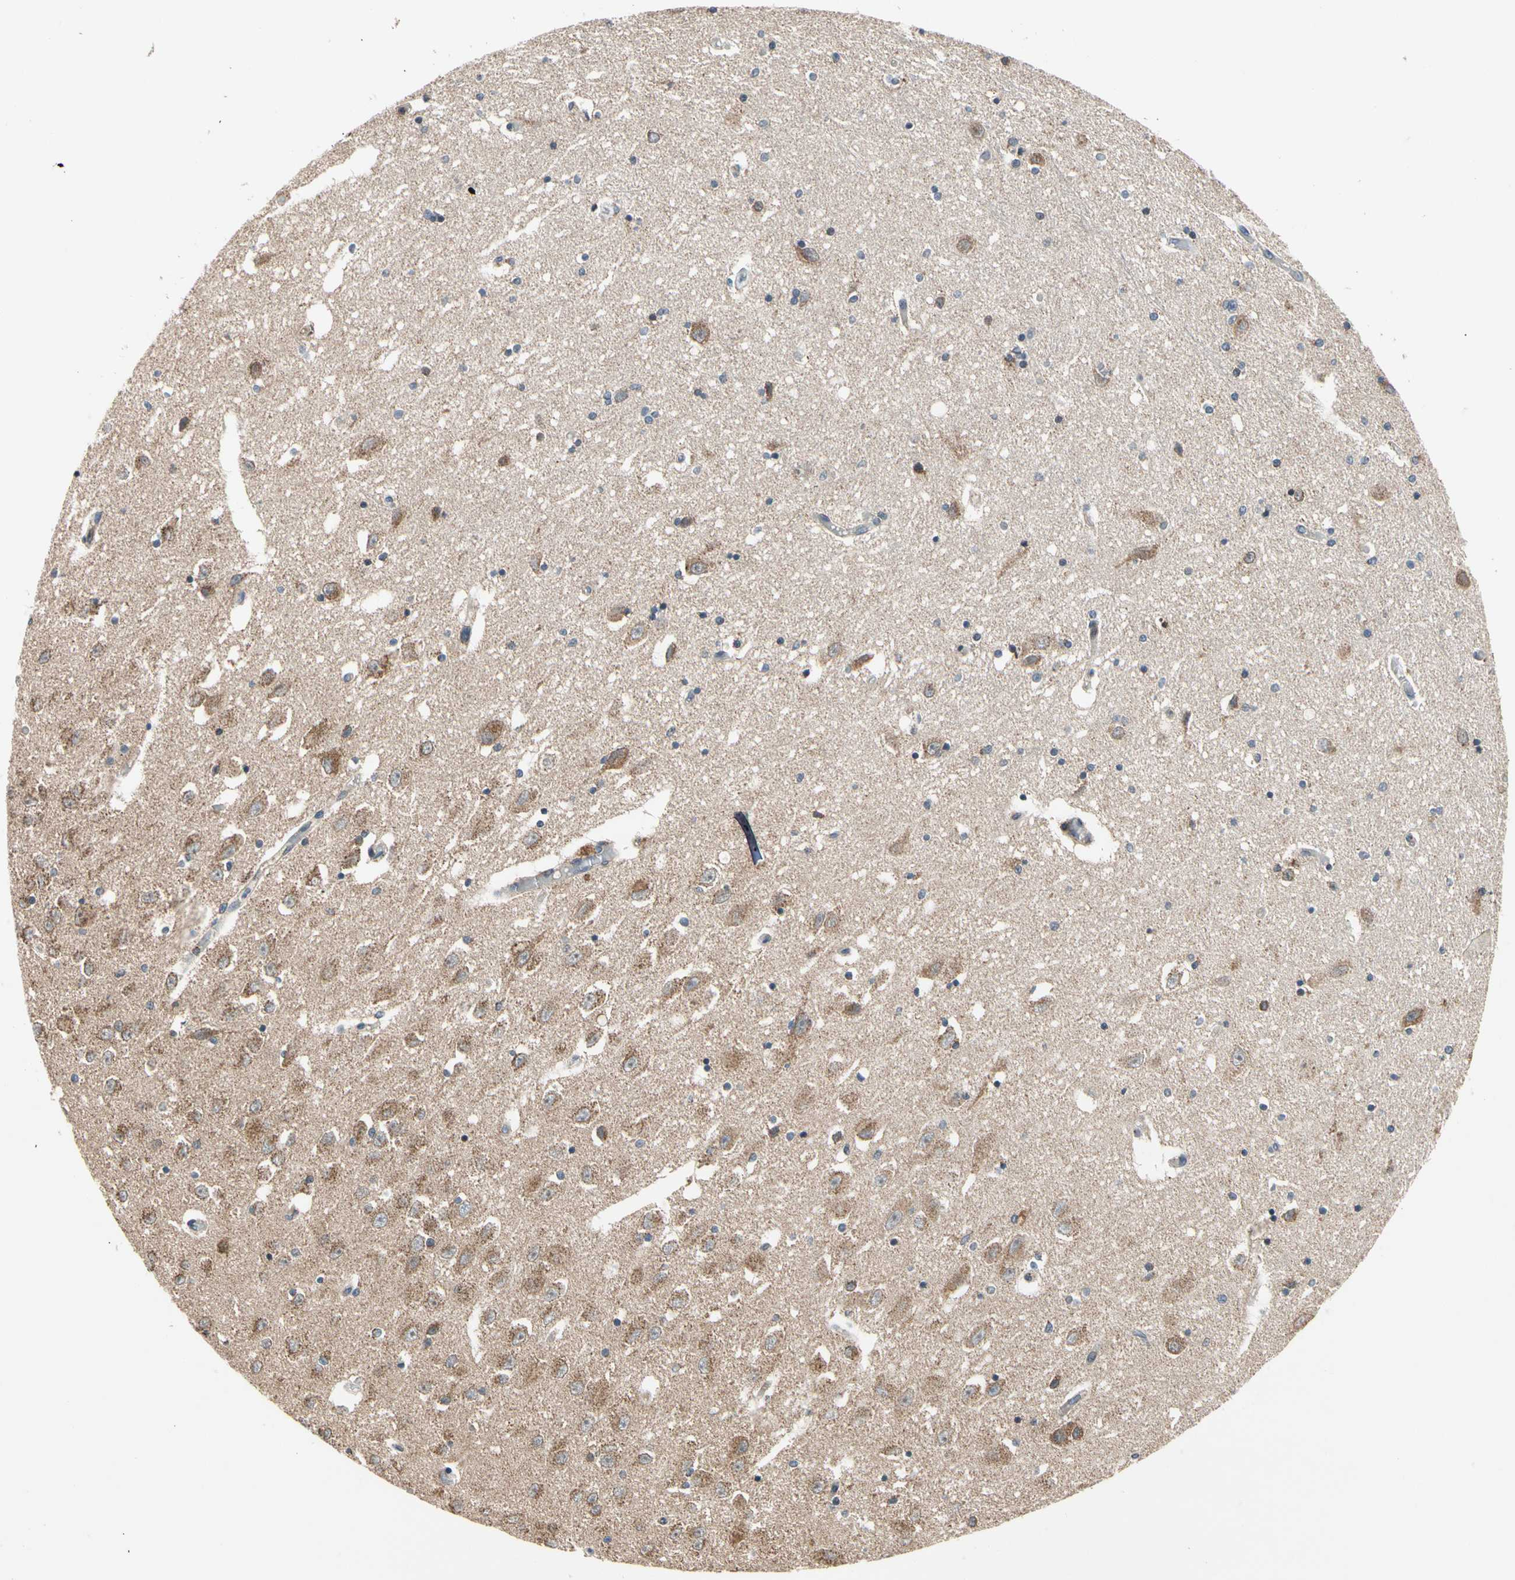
{"staining": {"intensity": "weak", "quantity": "<25%", "location": "cytoplasmic/membranous"}, "tissue": "hippocampus", "cell_type": "Glial cells", "image_type": "normal", "snomed": [{"axis": "morphology", "description": "Normal tissue, NOS"}, {"axis": "topography", "description": "Hippocampus"}], "caption": "There is no significant staining in glial cells of hippocampus. (Stains: DAB (3,3'-diaminobenzidine) immunohistochemistry (IHC) with hematoxylin counter stain, Microscopy: brightfield microscopy at high magnification).", "gene": "KHDC4", "patient": {"sex": "female", "age": 54}}